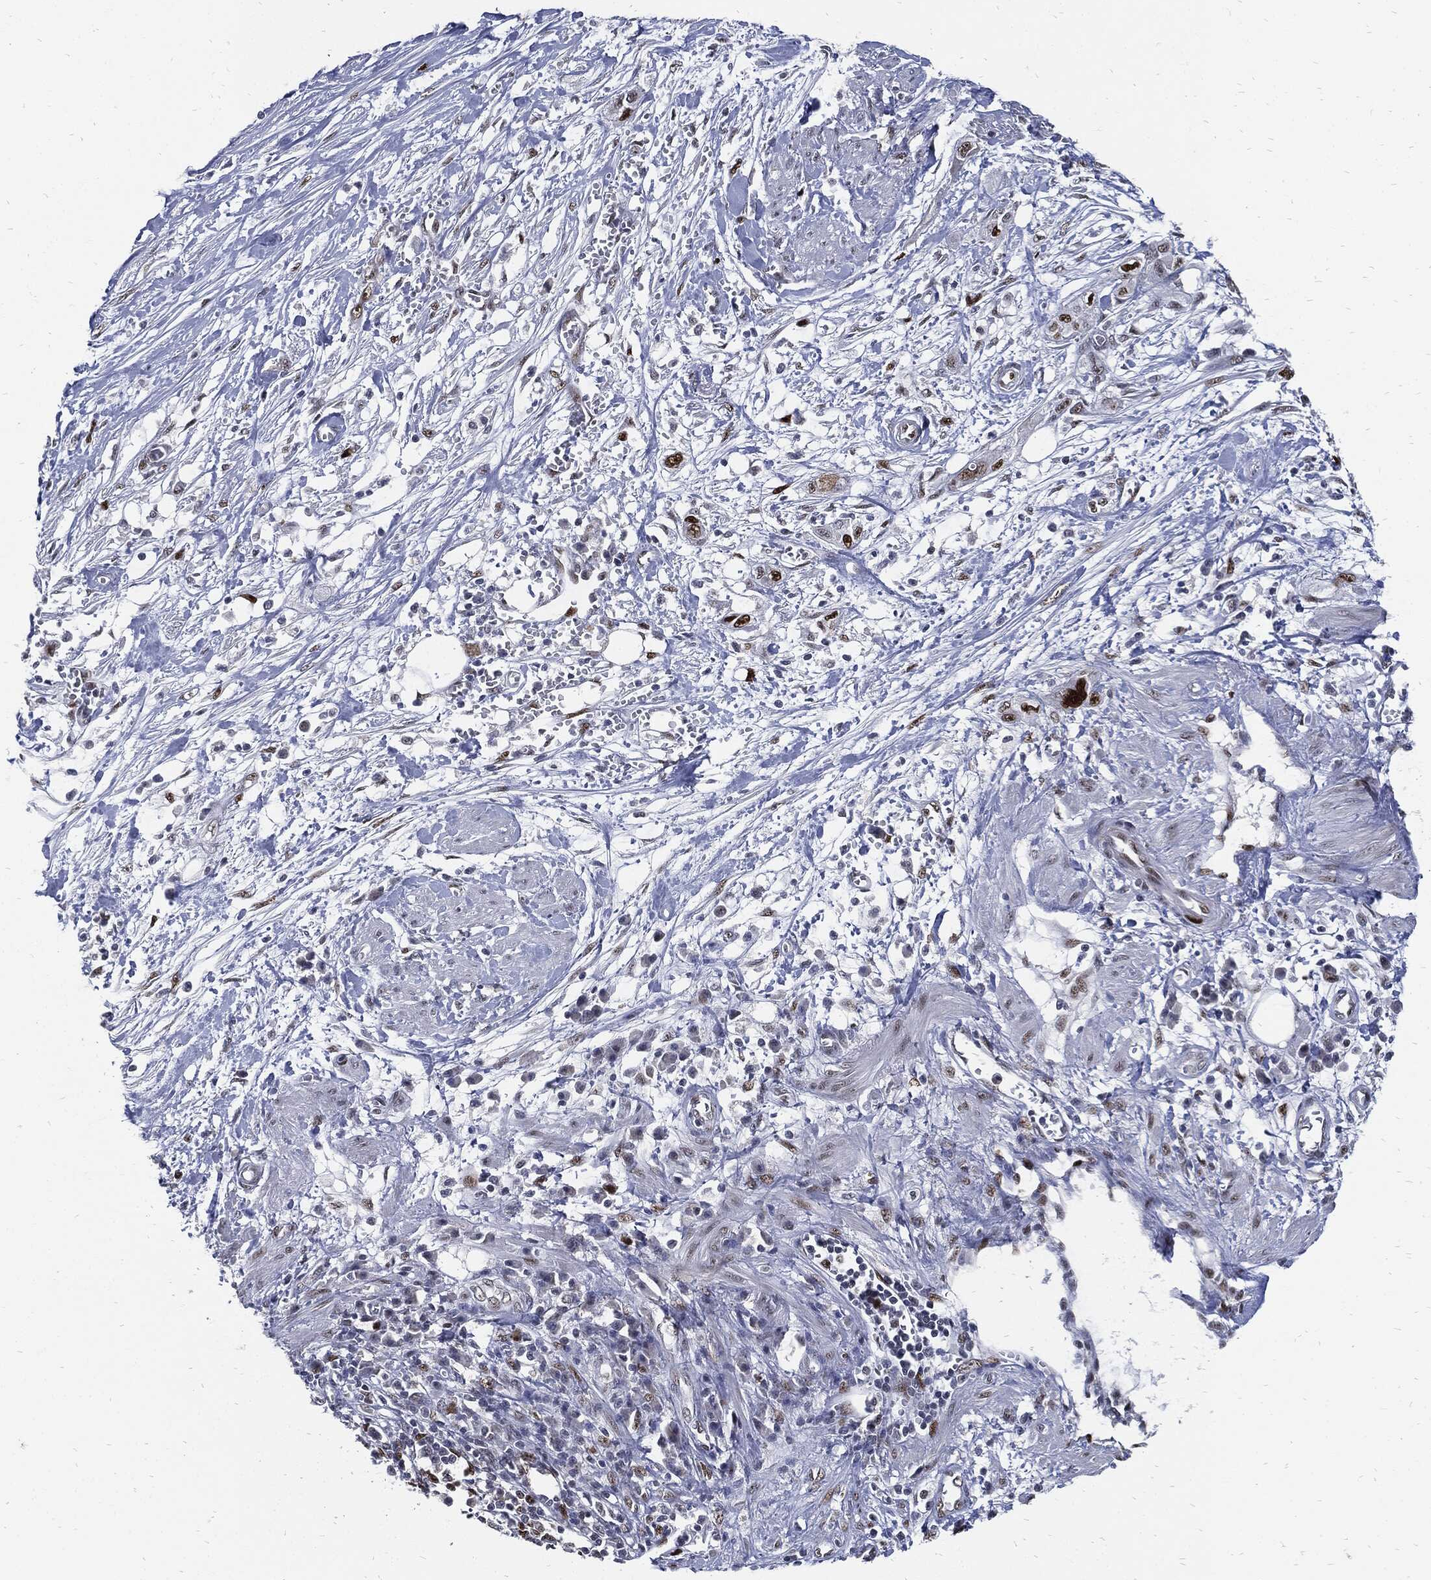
{"staining": {"intensity": "strong", "quantity": "<25%", "location": "nuclear"}, "tissue": "pancreatic cancer", "cell_type": "Tumor cells", "image_type": "cancer", "snomed": [{"axis": "morphology", "description": "Adenocarcinoma, NOS"}, {"axis": "topography", "description": "Pancreas"}], "caption": "Tumor cells display strong nuclear positivity in about <25% of cells in pancreatic cancer (adenocarcinoma).", "gene": "NBN", "patient": {"sex": "male", "age": 72}}